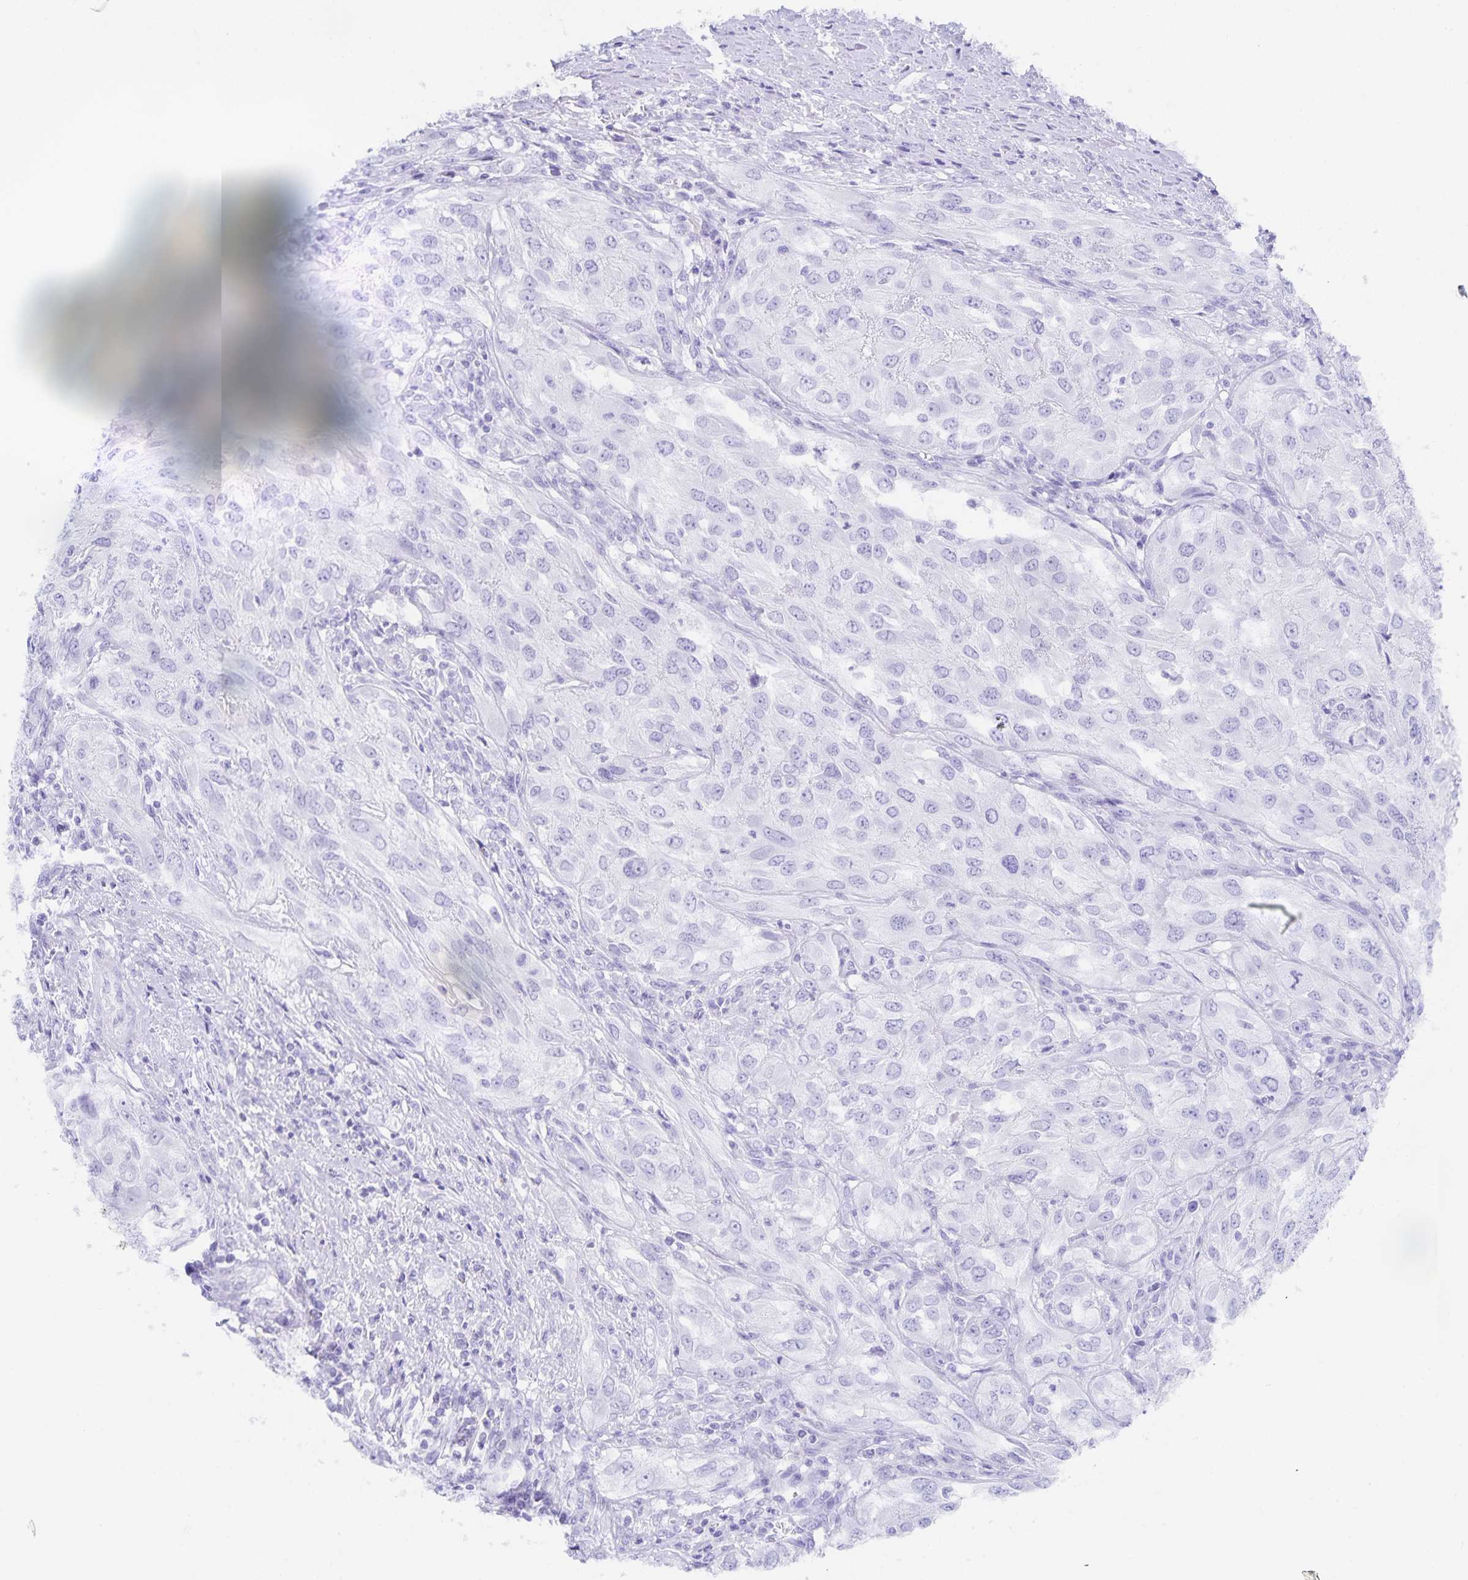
{"staining": {"intensity": "negative", "quantity": "none", "location": "none"}, "tissue": "urothelial cancer", "cell_type": "Tumor cells", "image_type": "cancer", "snomed": [{"axis": "morphology", "description": "Urothelial carcinoma, High grade"}, {"axis": "topography", "description": "Urinary bladder"}], "caption": "There is no significant staining in tumor cells of high-grade urothelial carcinoma.", "gene": "SNTN", "patient": {"sex": "male", "age": 67}}